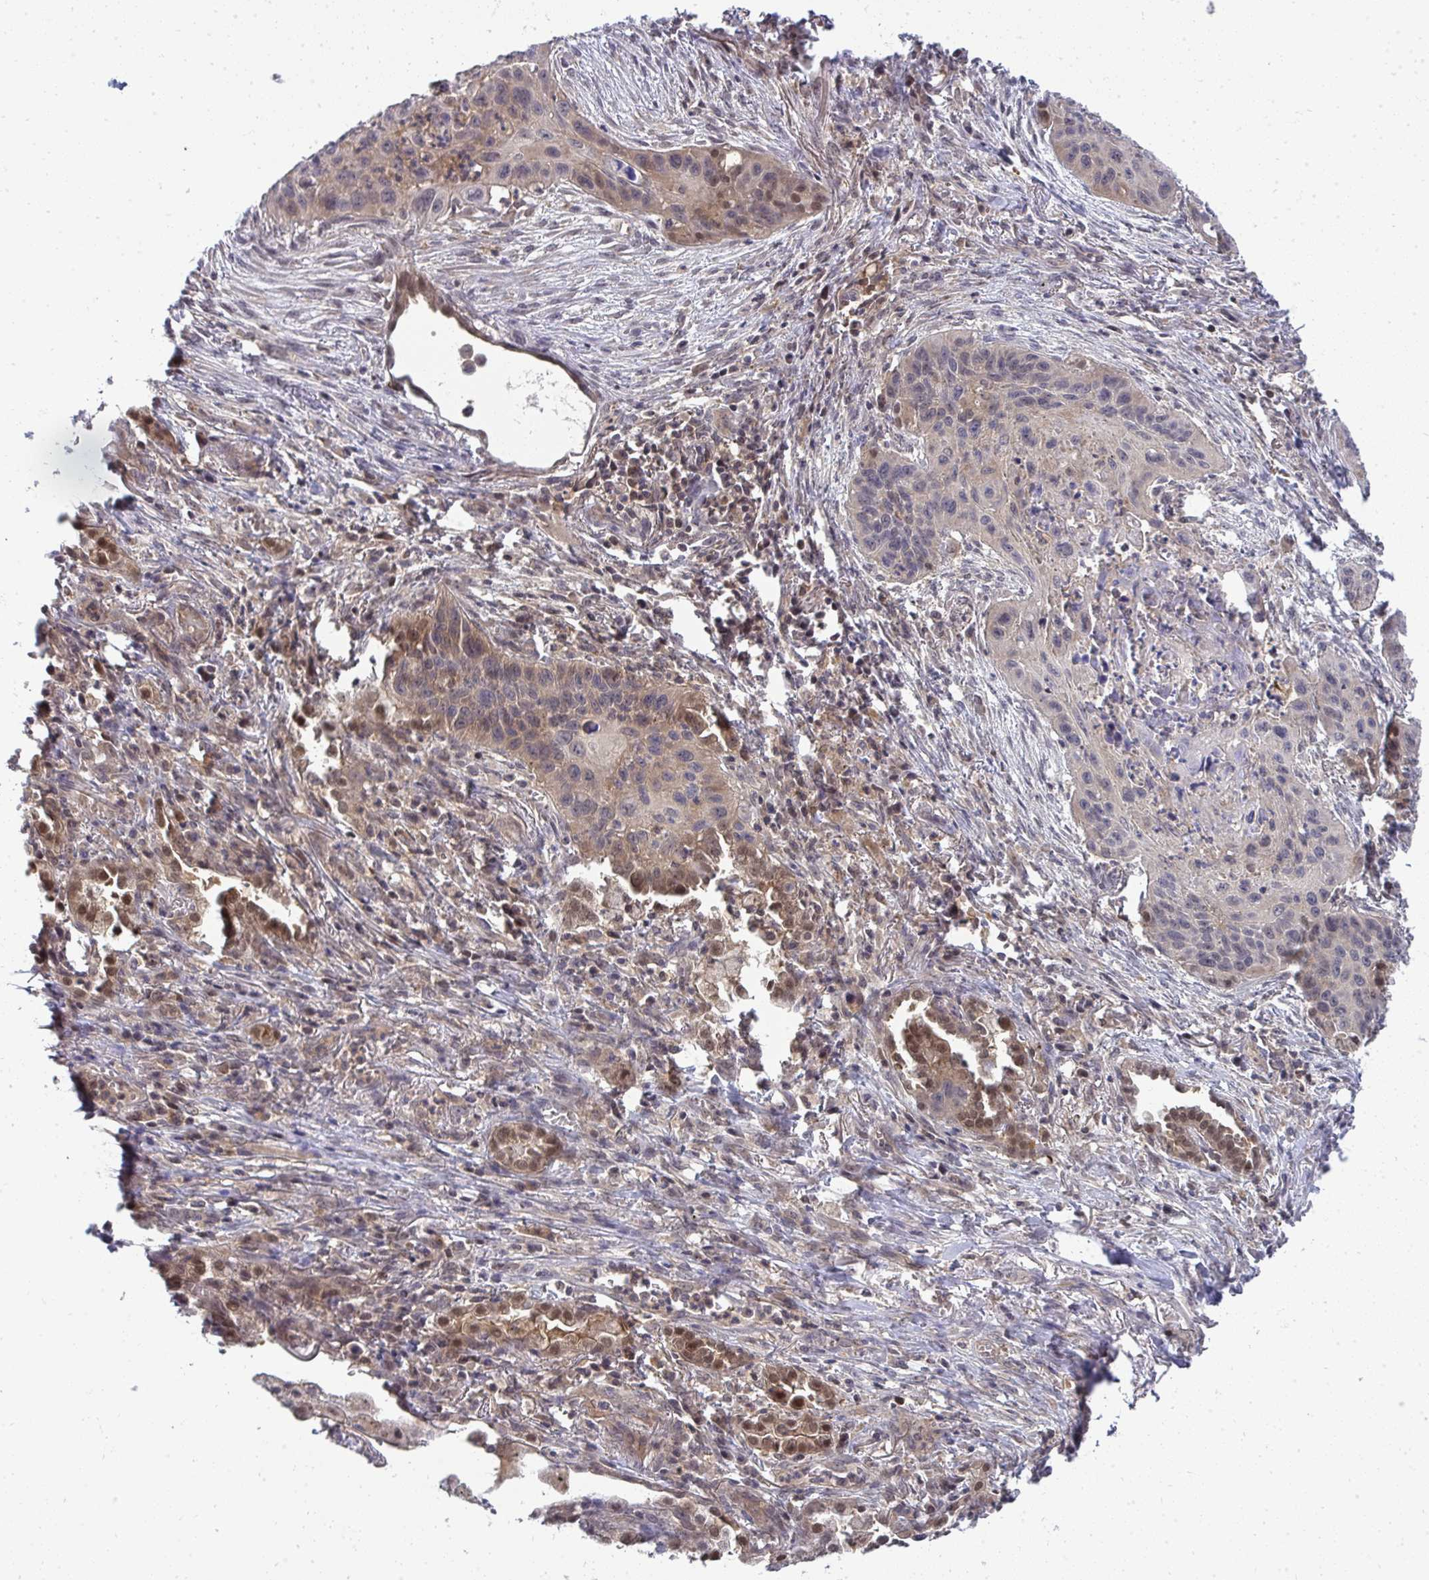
{"staining": {"intensity": "weak", "quantity": "25%-75%", "location": "cytoplasmic/membranous"}, "tissue": "lung cancer", "cell_type": "Tumor cells", "image_type": "cancer", "snomed": [{"axis": "morphology", "description": "Squamous cell carcinoma, NOS"}, {"axis": "topography", "description": "Lung"}], "caption": "Protein staining by IHC reveals weak cytoplasmic/membranous staining in about 25%-75% of tumor cells in lung squamous cell carcinoma.", "gene": "HDHD2", "patient": {"sex": "male", "age": 71}}